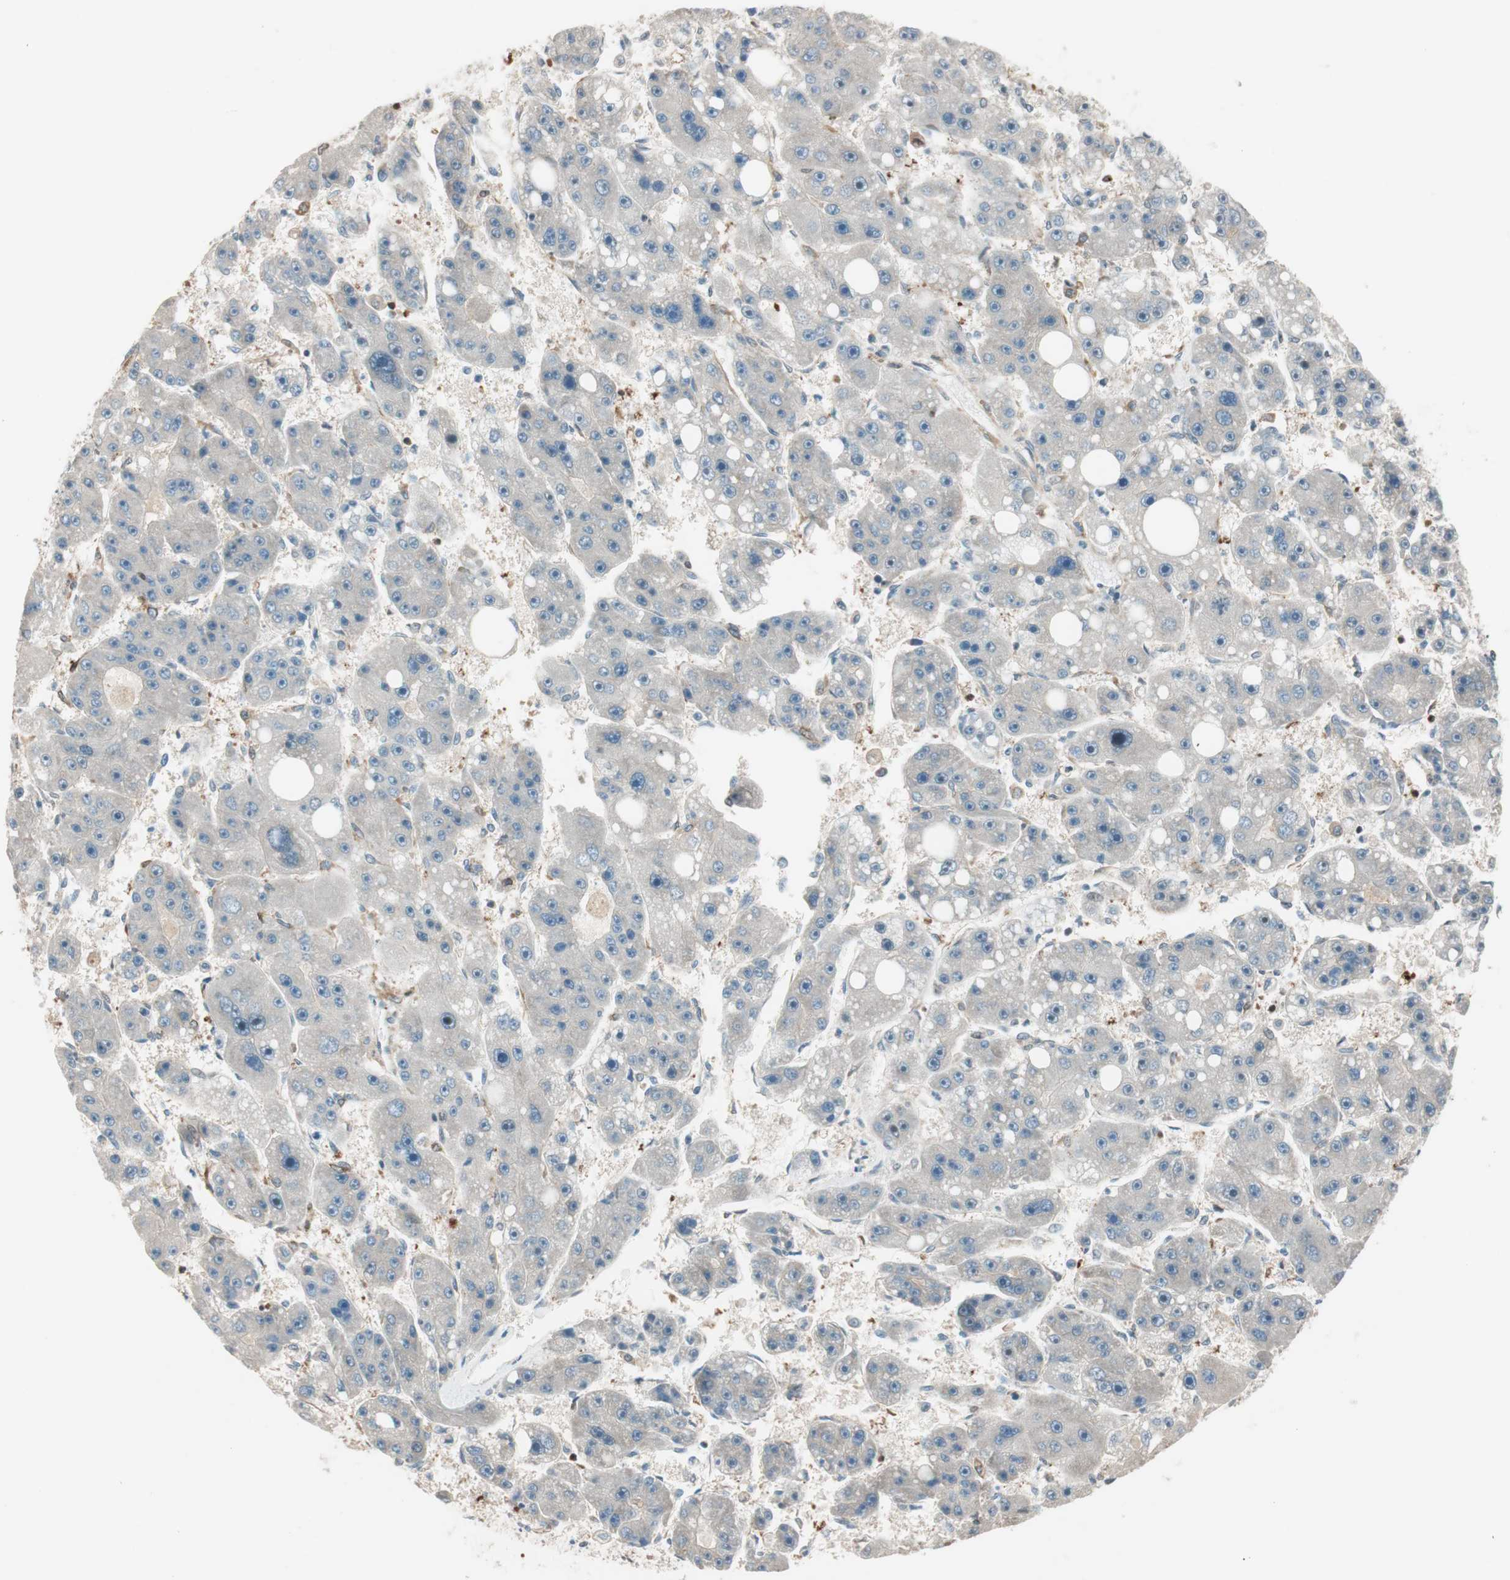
{"staining": {"intensity": "weak", "quantity": "25%-75%", "location": "cytoplasmic/membranous"}, "tissue": "liver cancer", "cell_type": "Tumor cells", "image_type": "cancer", "snomed": [{"axis": "morphology", "description": "Carcinoma, Hepatocellular, NOS"}, {"axis": "topography", "description": "Liver"}], "caption": "IHC staining of hepatocellular carcinoma (liver), which exhibits low levels of weak cytoplasmic/membranous staining in approximately 25%-75% of tumor cells indicating weak cytoplasmic/membranous protein positivity. The staining was performed using DAB (3,3'-diaminobenzidine) (brown) for protein detection and nuclei were counterstained in hematoxylin (blue).", "gene": "BIN1", "patient": {"sex": "female", "age": 61}}